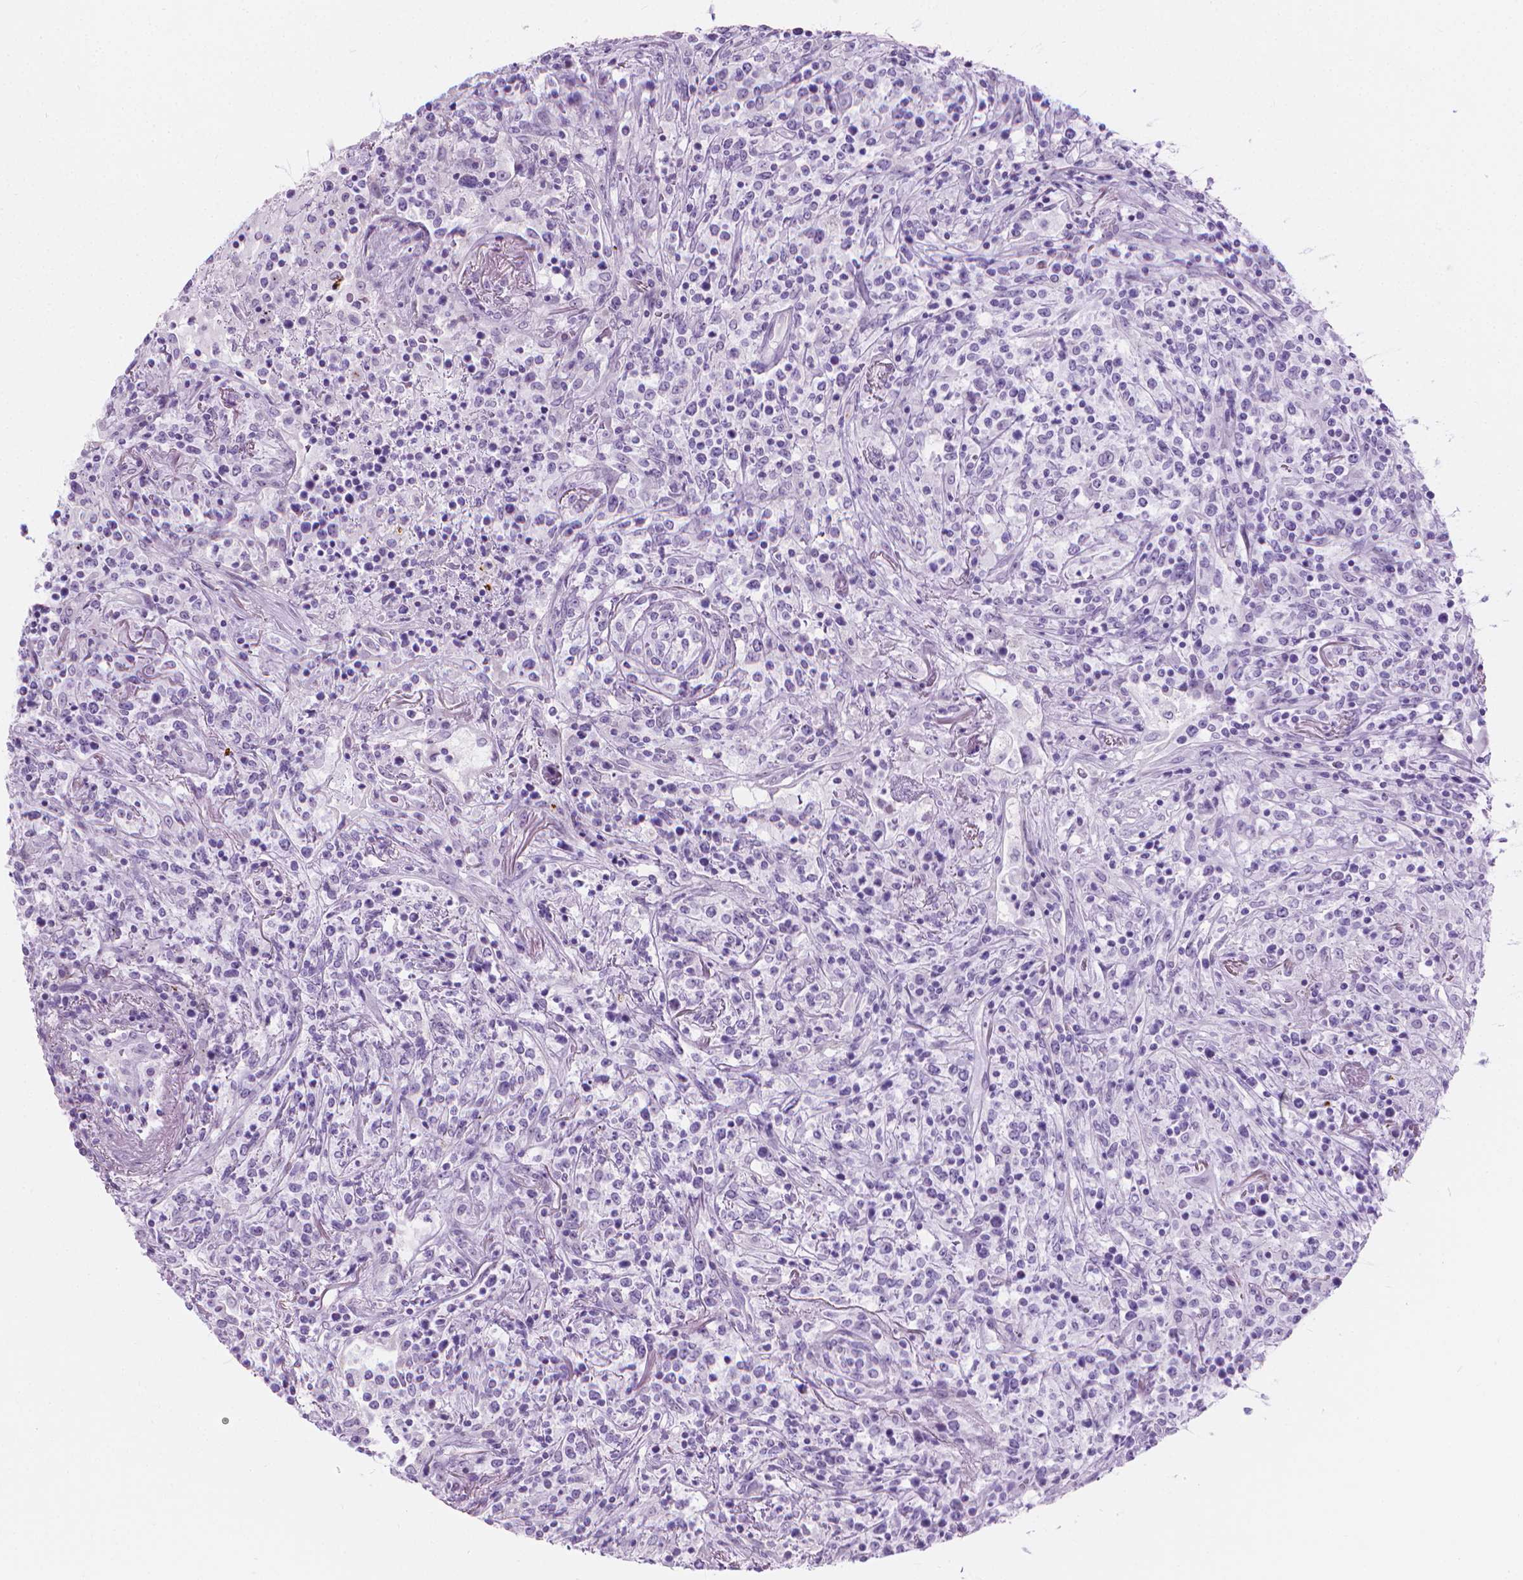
{"staining": {"intensity": "negative", "quantity": "none", "location": "none"}, "tissue": "lymphoma", "cell_type": "Tumor cells", "image_type": "cancer", "snomed": [{"axis": "morphology", "description": "Malignant lymphoma, non-Hodgkin's type, High grade"}, {"axis": "topography", "description": "Lung"}], "caption": "The photomicrograph demonstrates no staining of tumor cells in lymphoma.", "gene": "CFAP52", "patient": {"sex": "male", "age": 79}}